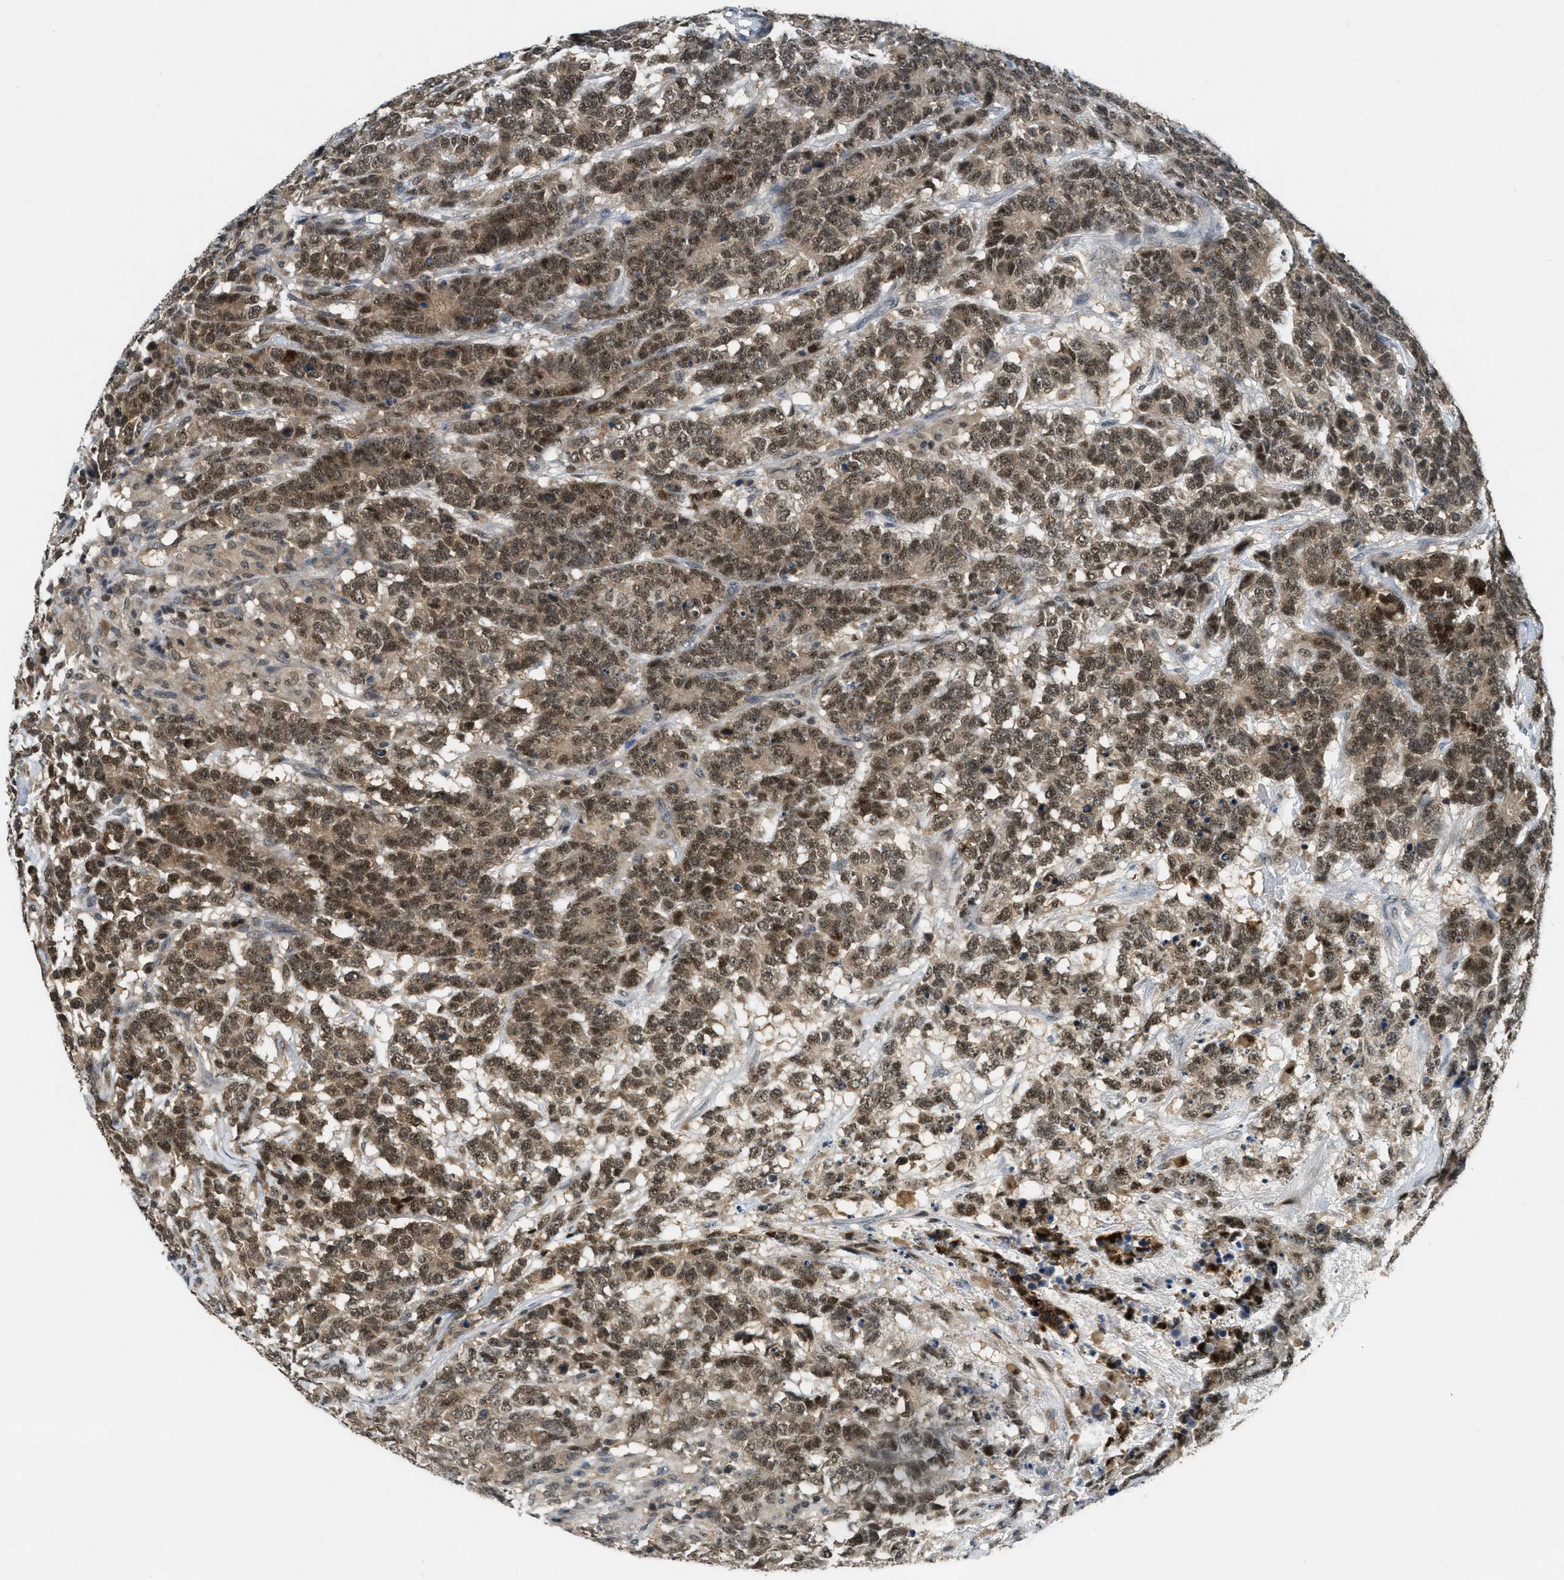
{"staining": {"intensity": "moderate", "quantity": ">75%", "location": "cytoplasmic/membranous,nuclear"}, "tissue": "testis cancer", "cell_type": "Tumor cells", "image_type": "cancer", "snomed": [{"axis": "morphology", "description": "Carcinoma, Embryonal, NOS"}, {"axis": "topography", "description": "Testis"}], "caption": "Immunohistochemical staining of testis cancer shows medium levels of moderate cytoplasmic/membranous and nuclear protein staining in approximately >75% of tumor cells. The staining is performed using DAB (3,3'-diaminobenzidine) brown chromogen to label protein expression. The nuclei are counter-stained blue using hematoxylin.", "gene": "DNAJB1", "patient": {"sex": "male", "age": 26}}